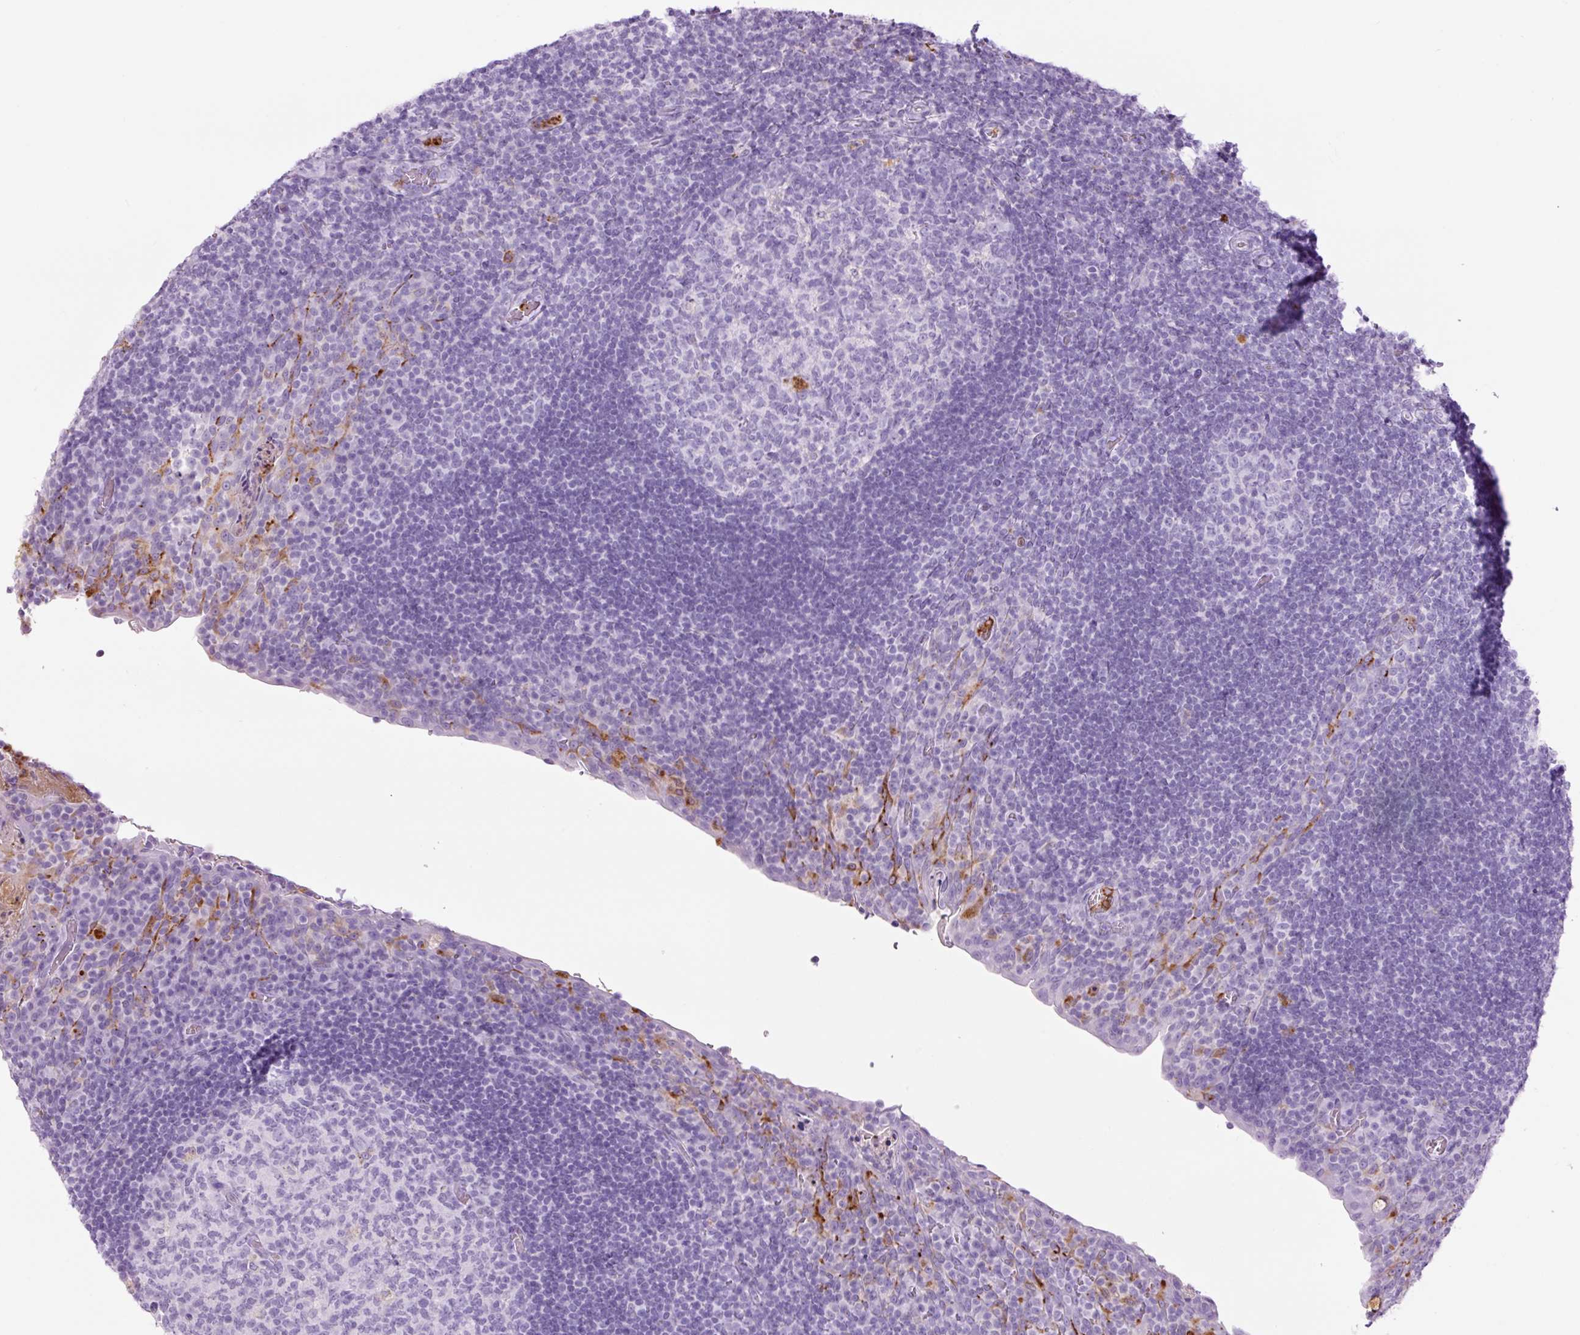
{"staining": {"intensity": "moderate", "quantity": "<25%", "location": "nuclear"}, "tissue": "tonsil", "cell_type": "Germinal center cells", "image_type": "normal", "snomed": [{"axis": "morphology", "description": "Normal tissue, NOS"}, {"axis": "topography", "description": "Tonsil"}], "caption": "Tonsil stained with DAB IHC demonstrates low levels of moderate nuclear positivity in about <25% of germinal center cells.", "gene": "LYZ", "patient": {"sex": "male", "age": 17}}